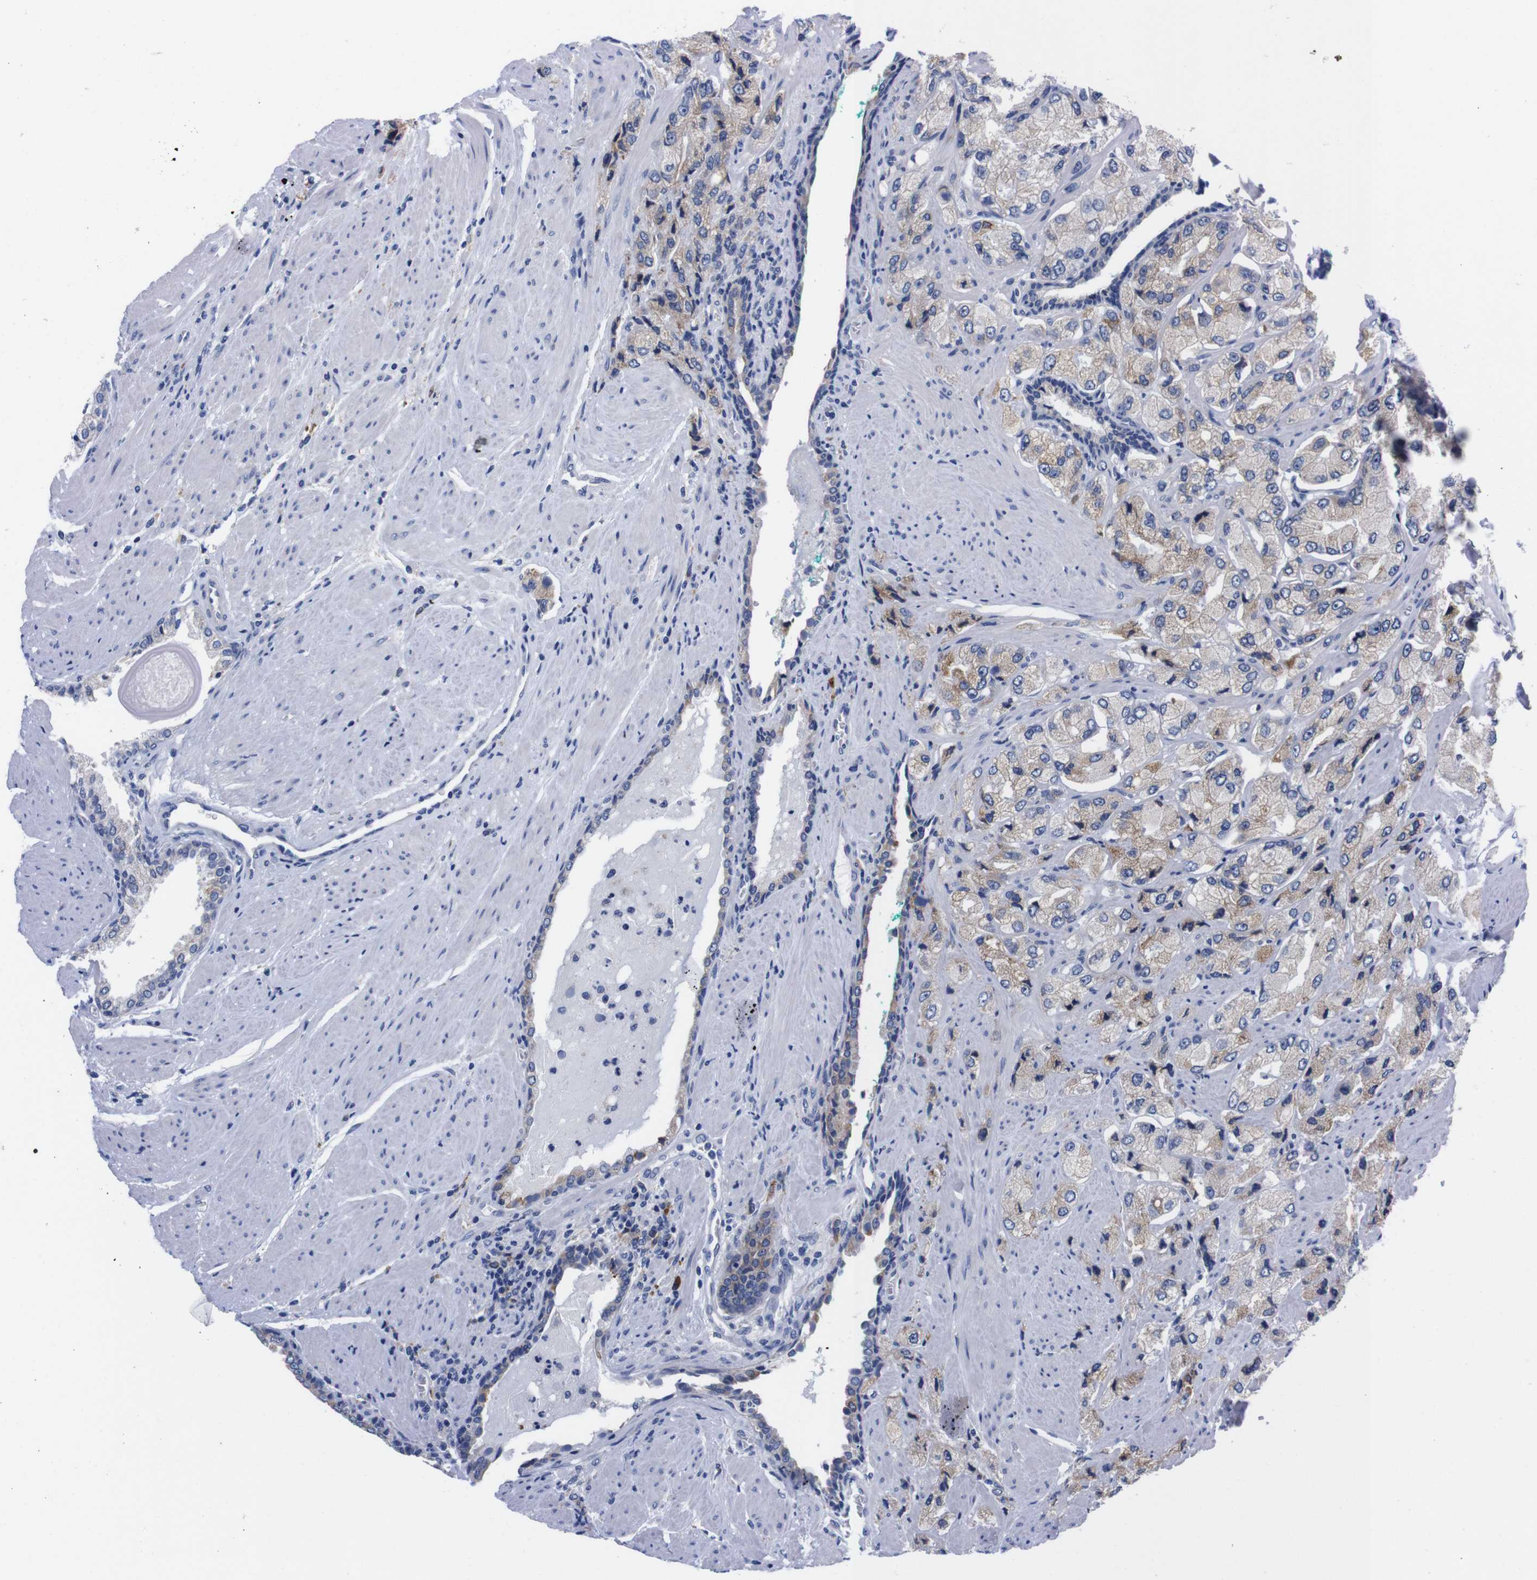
{"staining": {"intensity": "weak", "quantity": "<25%", "location": "cytoplasmic/membranous"}, "tissue": "prostate cancer", "cell_type": "Tumor cells", "image_type": "cancer", "snomed": [{"axis": "morphology", "description": "Adenocarcinoma, High grade"}, {"axis": "topography", "description": "Prostate"}], "caption": "The image exhibits no significant expression in tumor cells of adenocarcinoma (high-grade) (prostate).", "gene": "NEBL", "patient": {"sex": "male", "age": 58}}